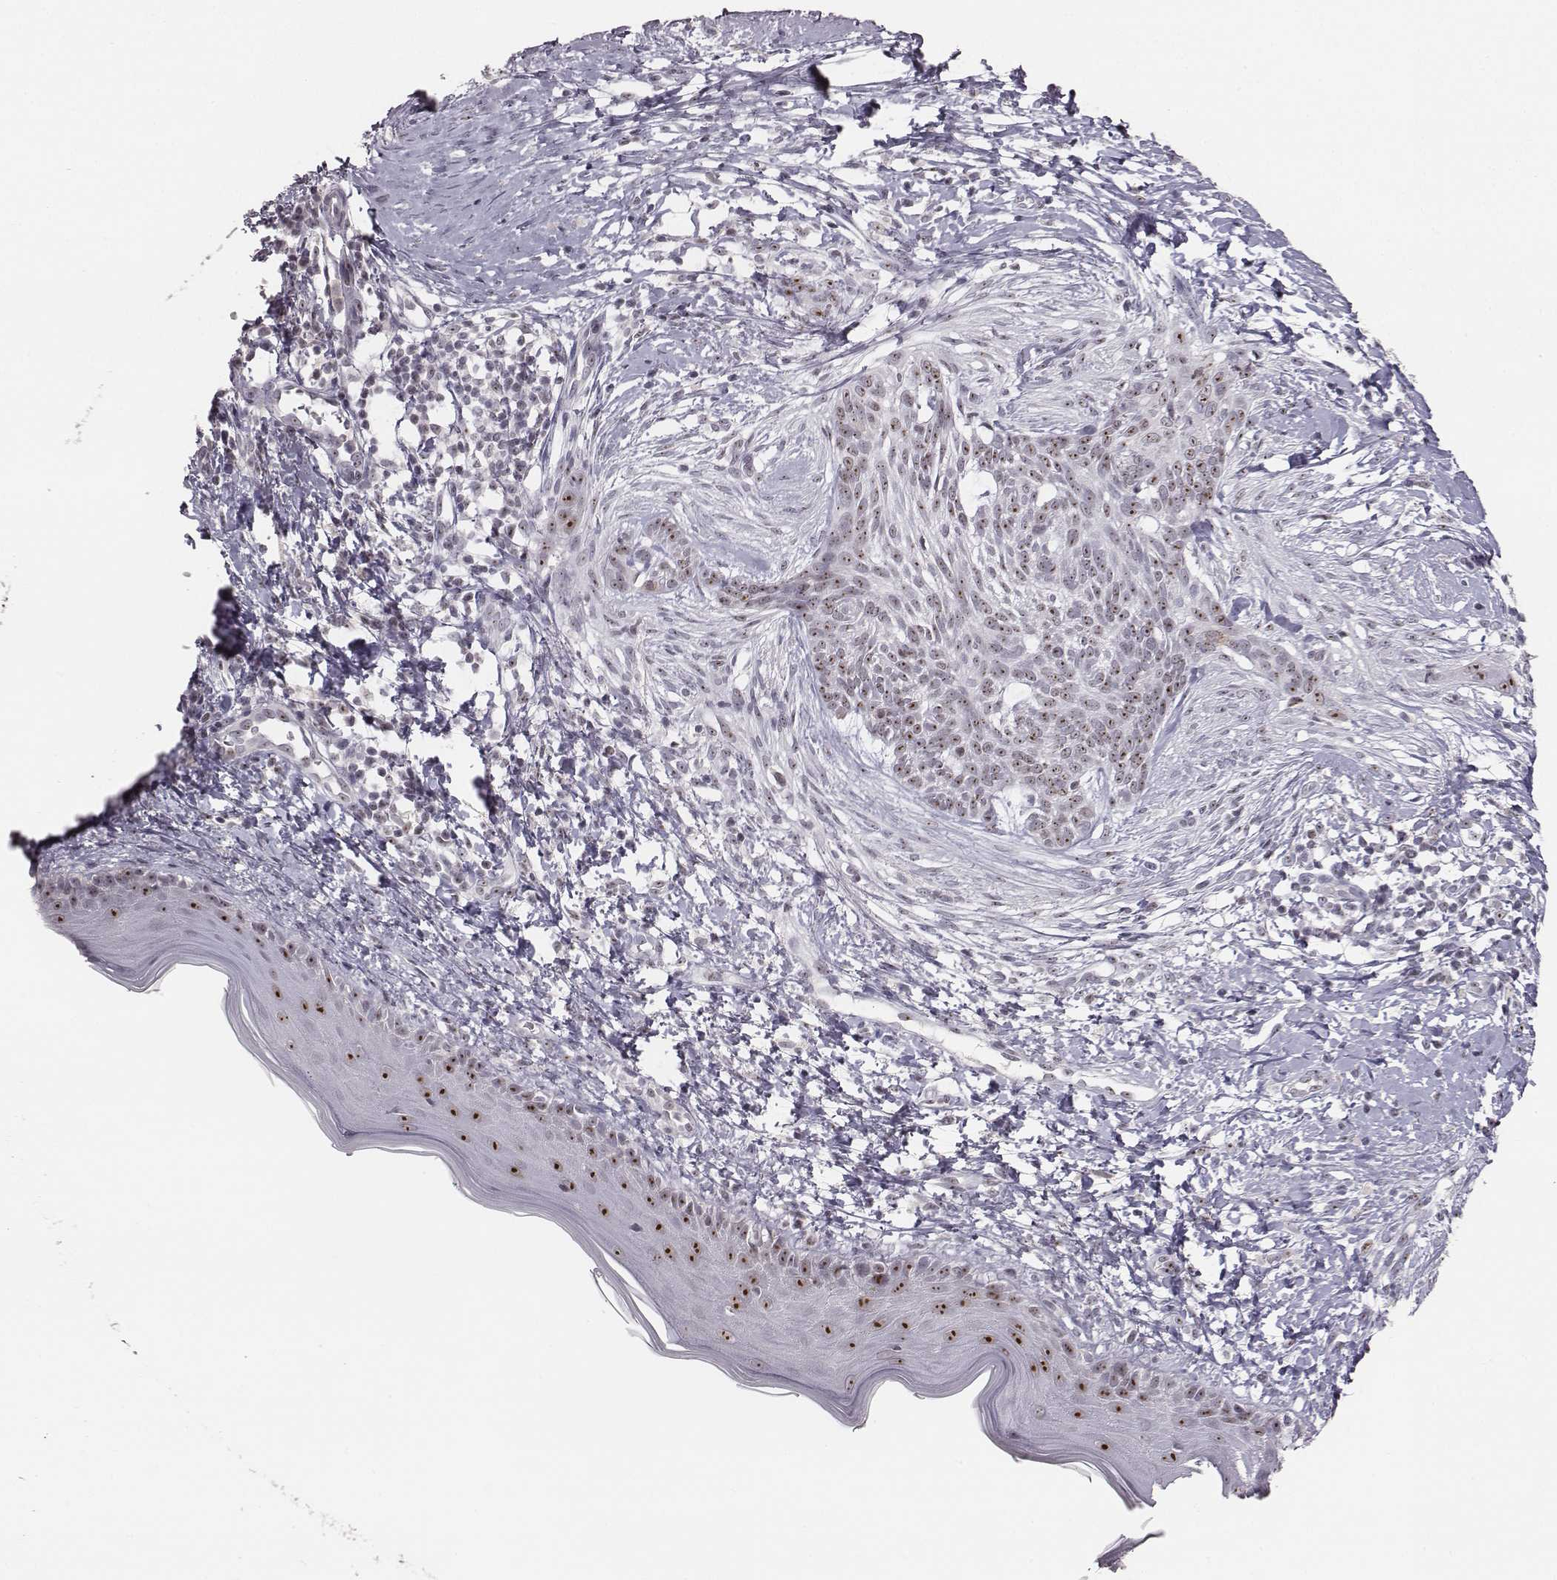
{"staining": {"intensity": "strong", "quantity": ">75%", "location": "nuclear"}, "tissue": "skin cancer", "cell_type": "Tumor cells", "image_type": "cancer", "snomed": [{"axis": "morphology", "description": "Normal tissue, NOS"}, {"axis": "morphology", "description": "Basal cell carcinoma"}, {"axis": "topography", "description": "Skin"}], "caption": "Protein expression analysis of human basal cell carcinoma (skin) reveals strong nuclear expression in about >75% of tumor cells. (Stains: DAB in brown, nuclei in blue, Microscopy: brightfield microscopy at high magnification).", "gene": "NIFK", "patient": {"sex": "male", "age": 84}}